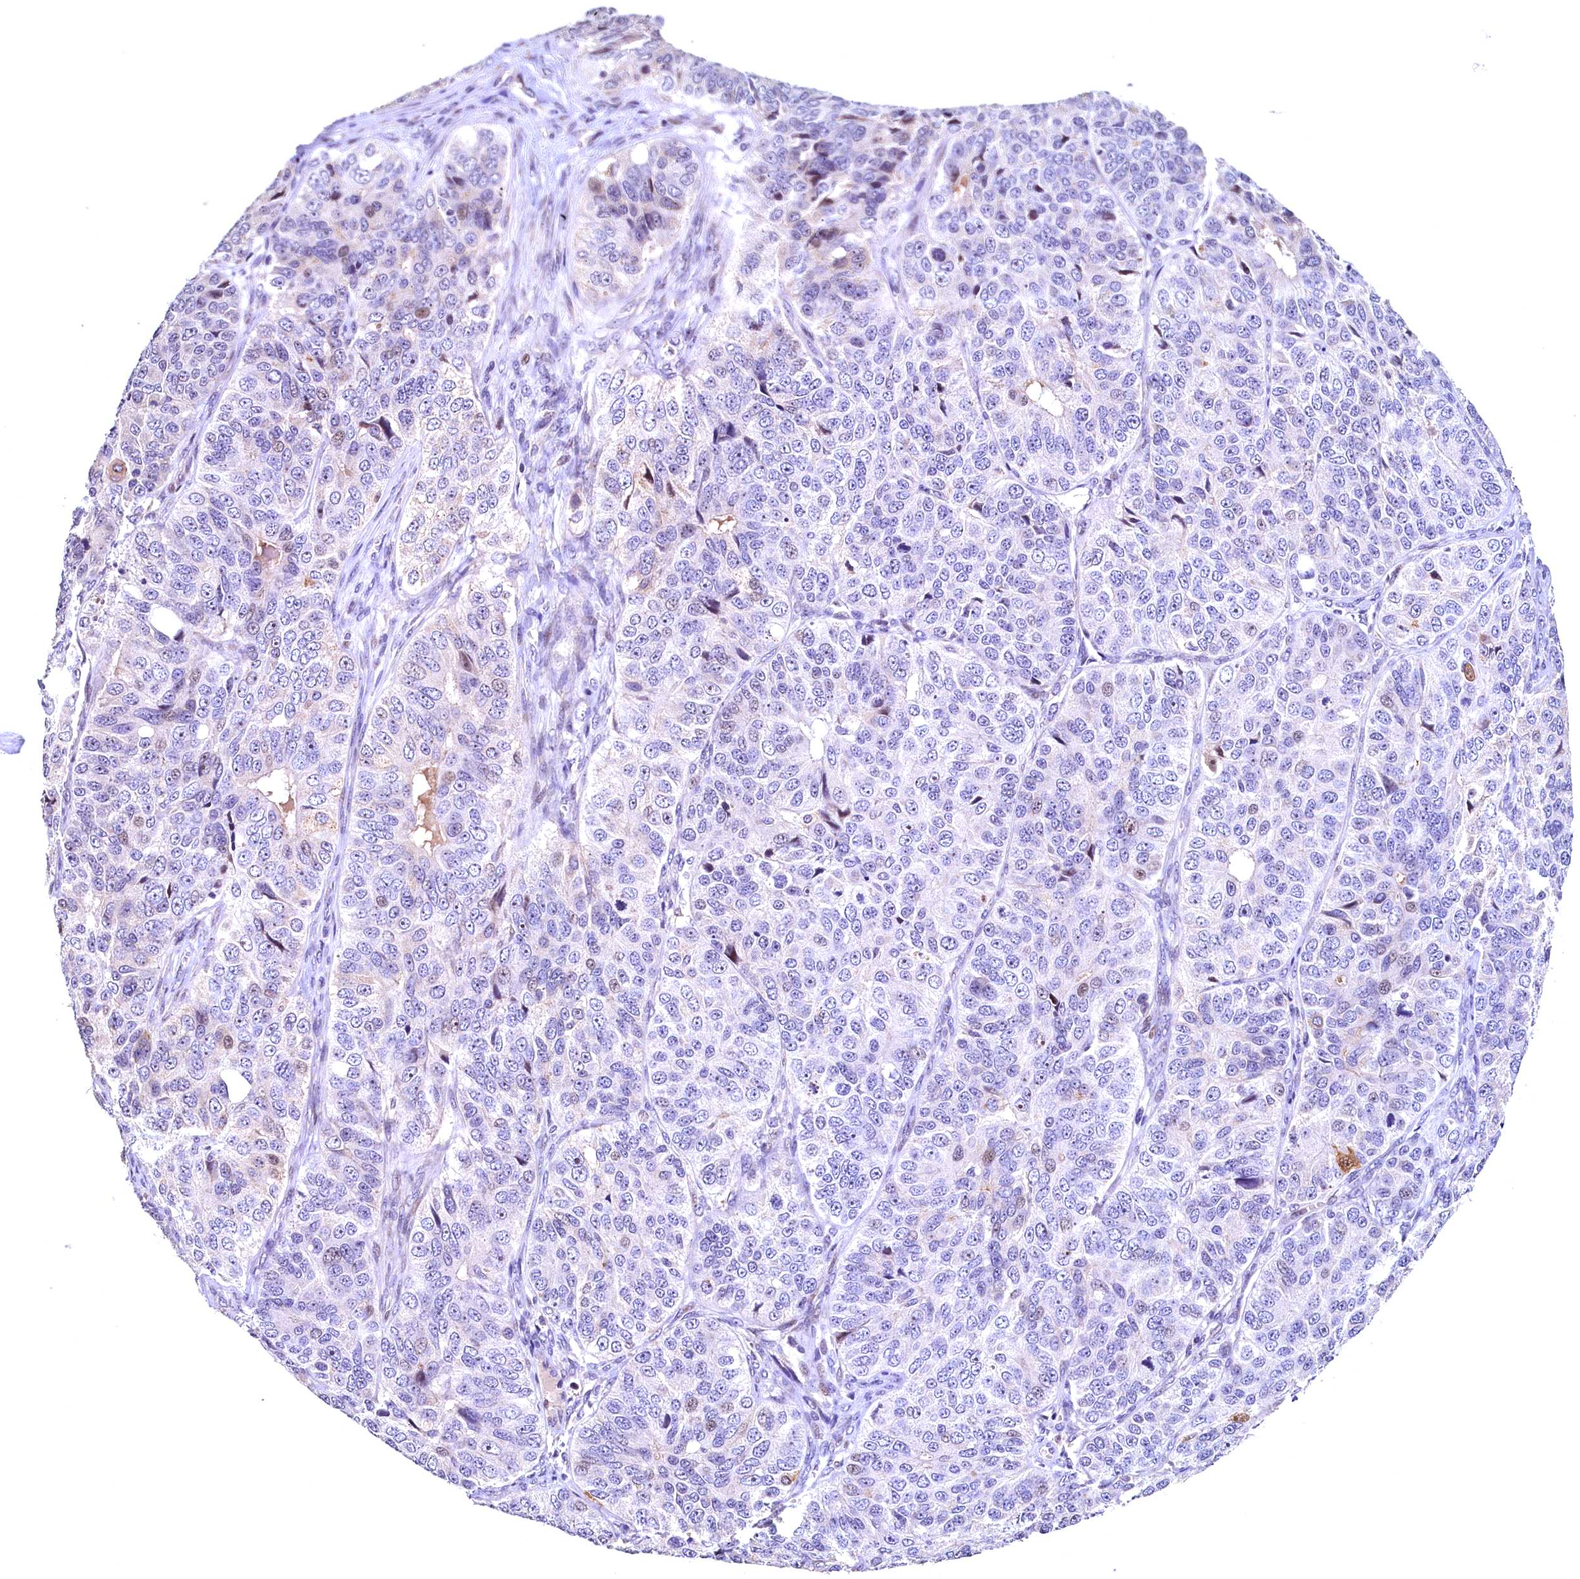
{"staining": {"intensity": "negative", "quantity": "none", "location": "none"}, "tissue": "ovarian cancer", "cell_type": "Tumor cells", "image_type": "cancer", "snomed": [{"axis": "morphology", "description": "Carcinoma, endometroid"}, {"axis": "topography", "description": "Ovary"}], "caption": "Protein analysis of ovarian endometroid carcinoma reveals no significant expression in tumor cells. (DAB (3,3'-diaminobenzidine) immunohistochemistry, high magnification).", "gene": "LATS2", "patient": {"sex": "female", "age": 51}}